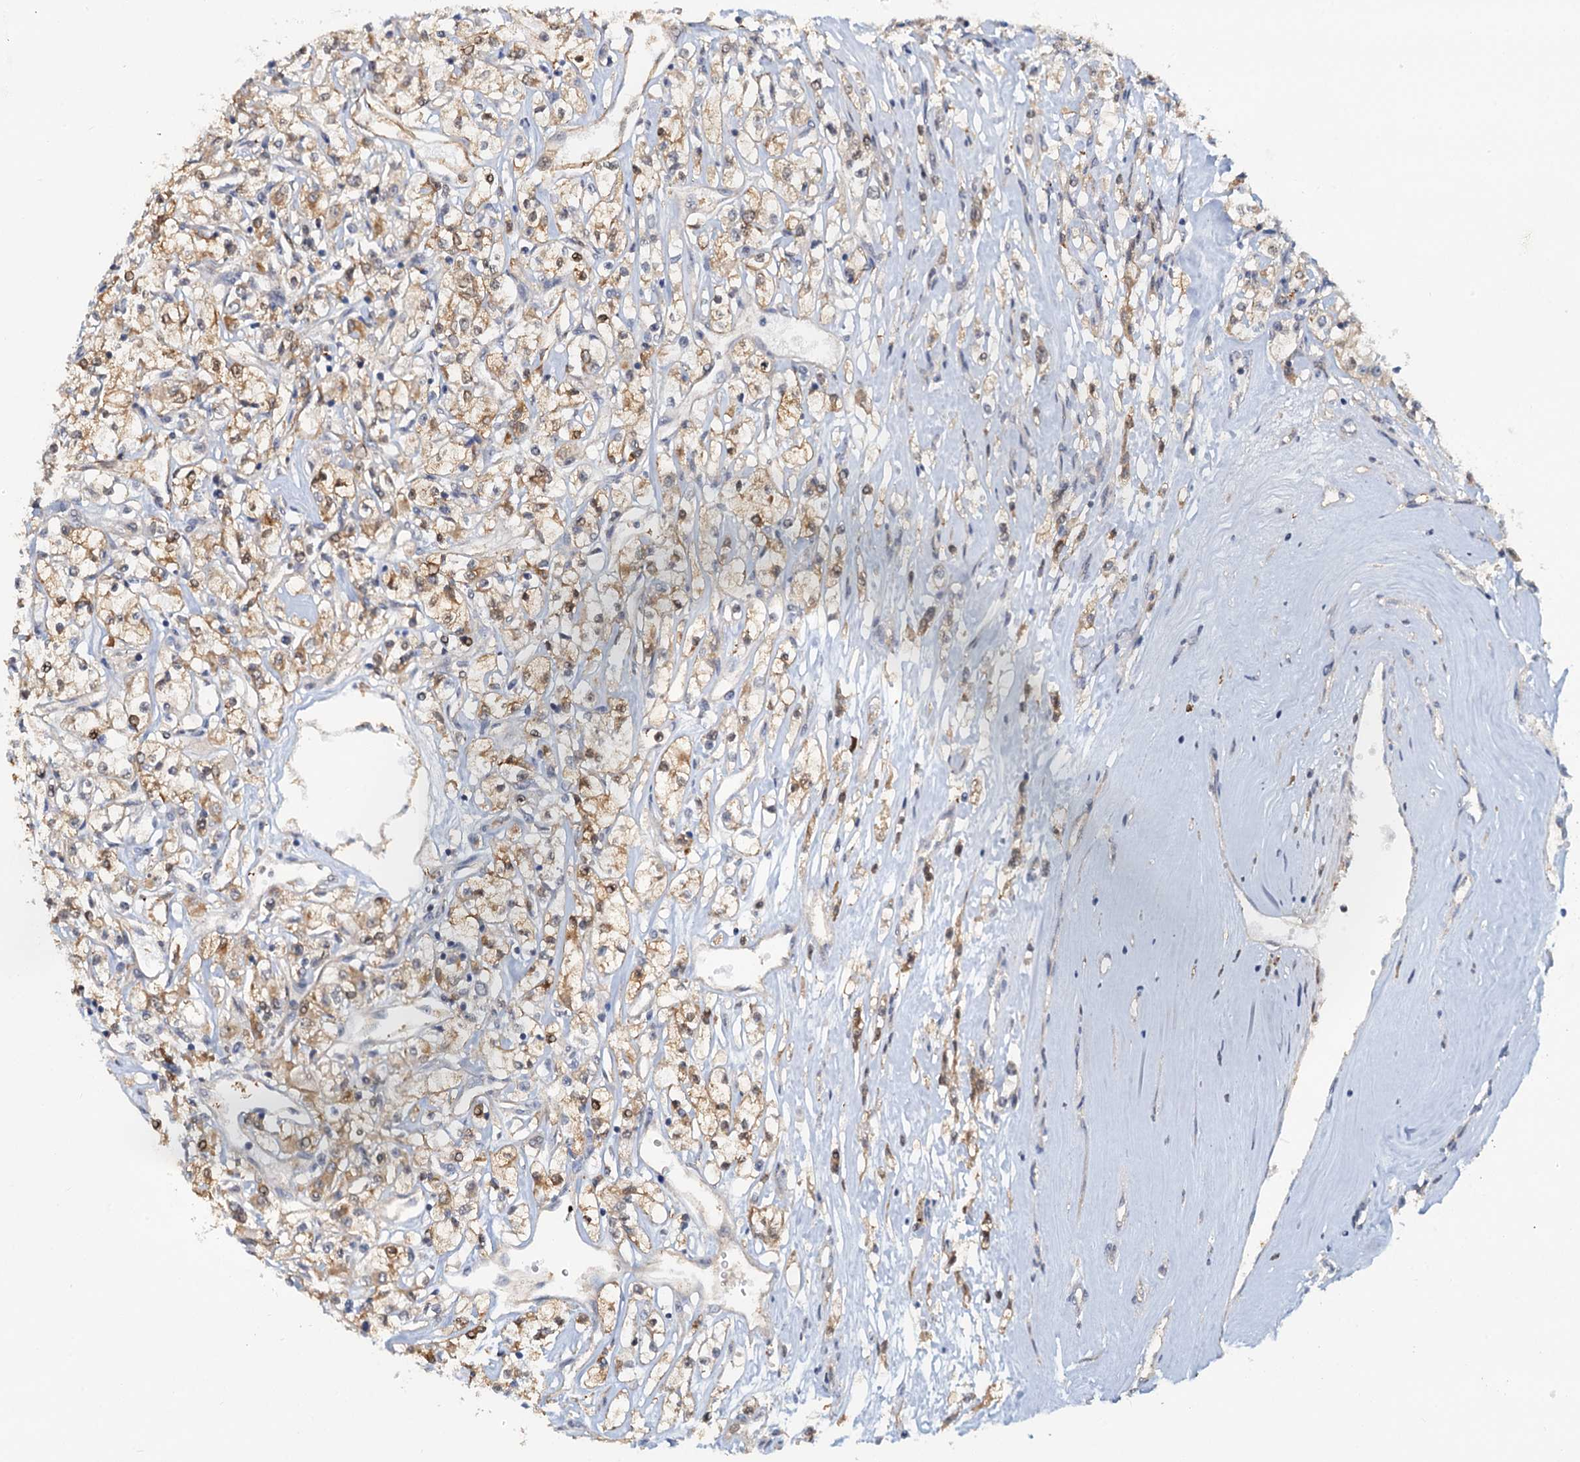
{"staining": {"intensity": "weak", "quantity": ">75%", "location": "cytoplasmic/membranous"}, "tissue": "renal cancer", "cell_type": "Tumor cells", "image_type": "cancer", "snomed": [{"axis": "morphology", "description": "Adenocarcinoma, NOS"}, {"axis": "topography", "description": "Kidney"}], "caption": "Immunohistochemistry (IHC) image of human renal cancer (adenocarcinoma) stained for a protein (brown), which reveals low levels of weak cytoplasmic/membranous expression in approximately >75% of tumor cells.", "gene": "SPINDOC", "patient": {"sex": "female", "age": 59}}